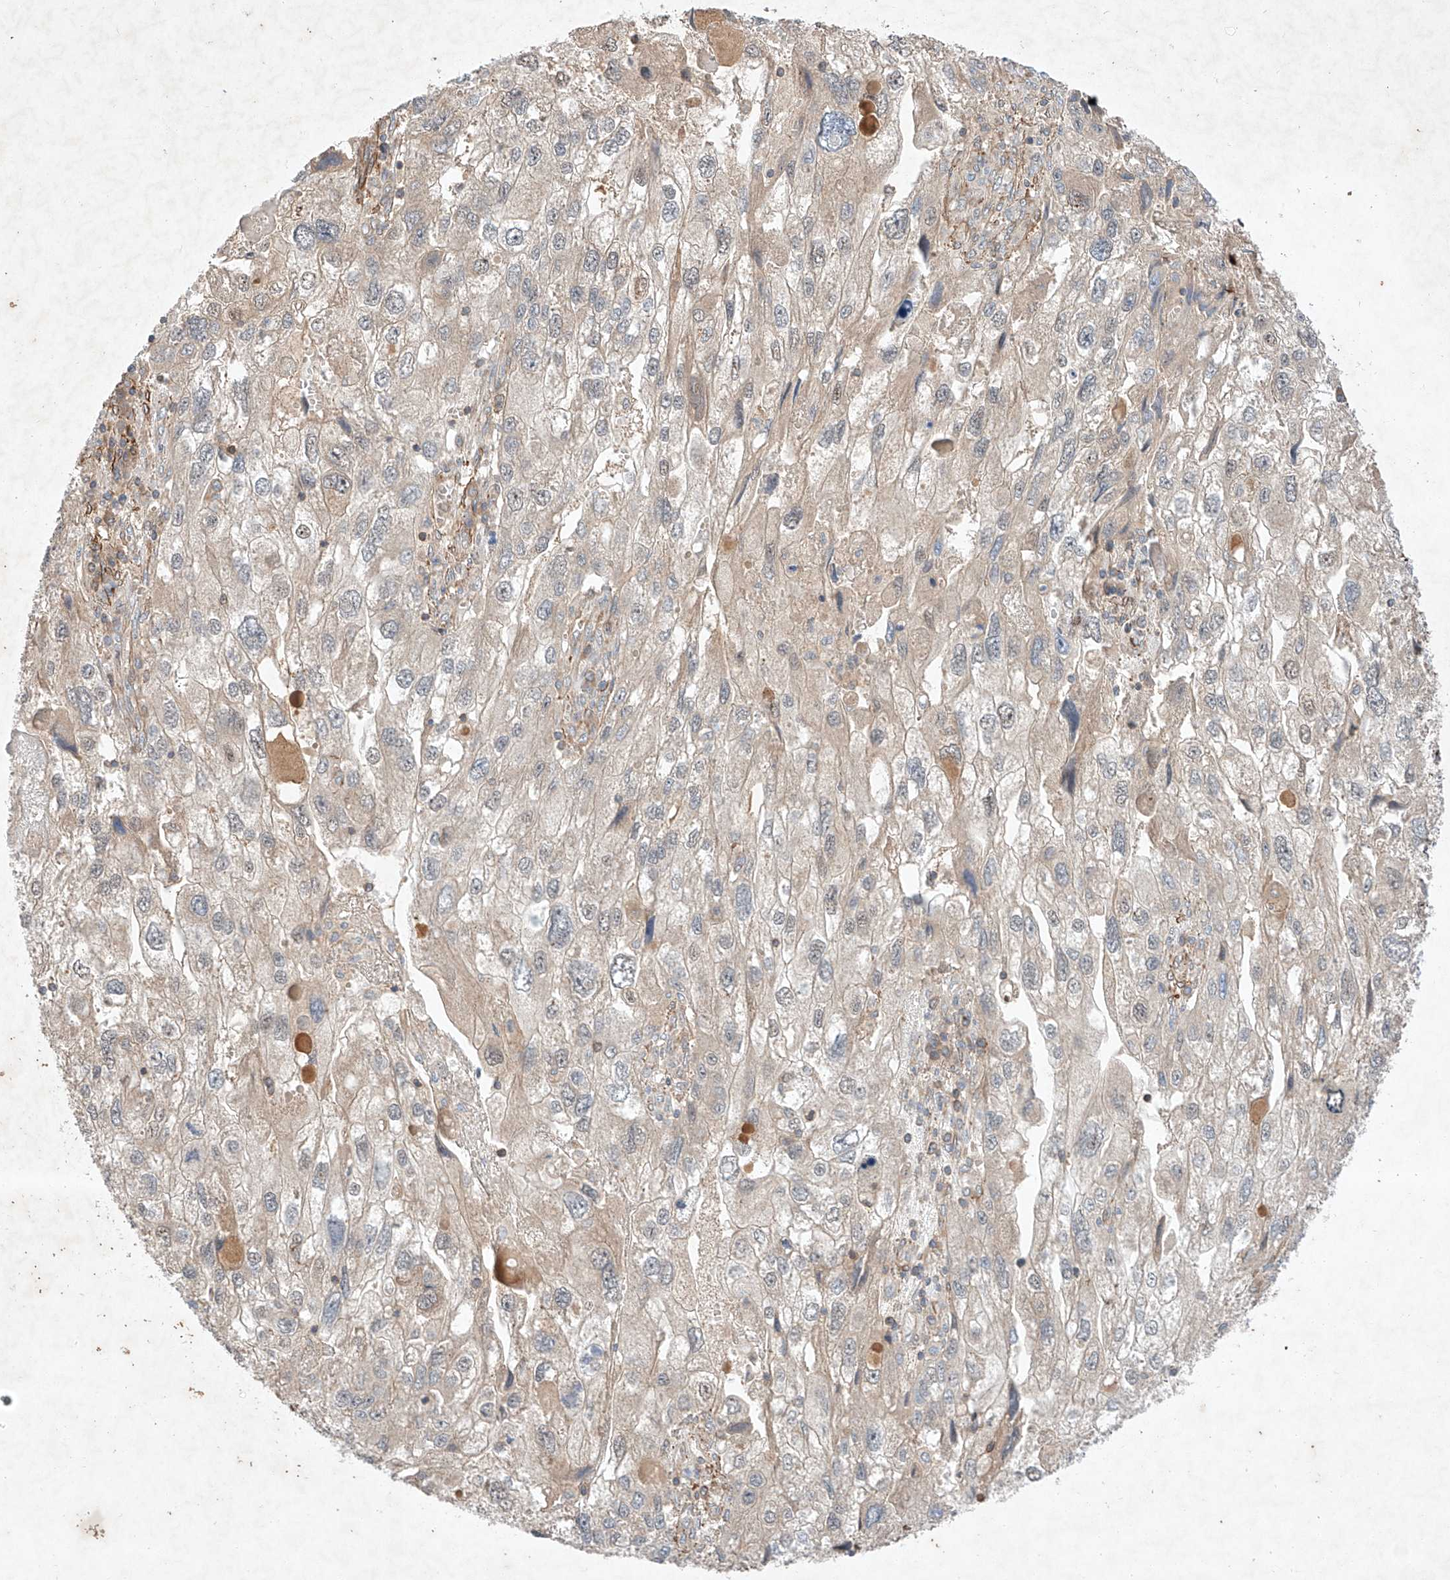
{"staining": {"intensity": "weak", "quantity": "<25%", "location": "cytoplasmic/membranous"}, "tissue": "endometrial cancer", "cell_type": "Tumor cells", "image_type": "cancer", "snomed": [{"axis": "morphology", "description": "Adenocarcinoma, NOS"}, {"axis": "topography", "description": "Endometrium"}], "caption": "A photomicrograph of human adenocarcinoma (endometrial) is negative for staining in tumor cells.", "gene": "ARHGAP33", "patient": {"sex": "female", "age": 49}}